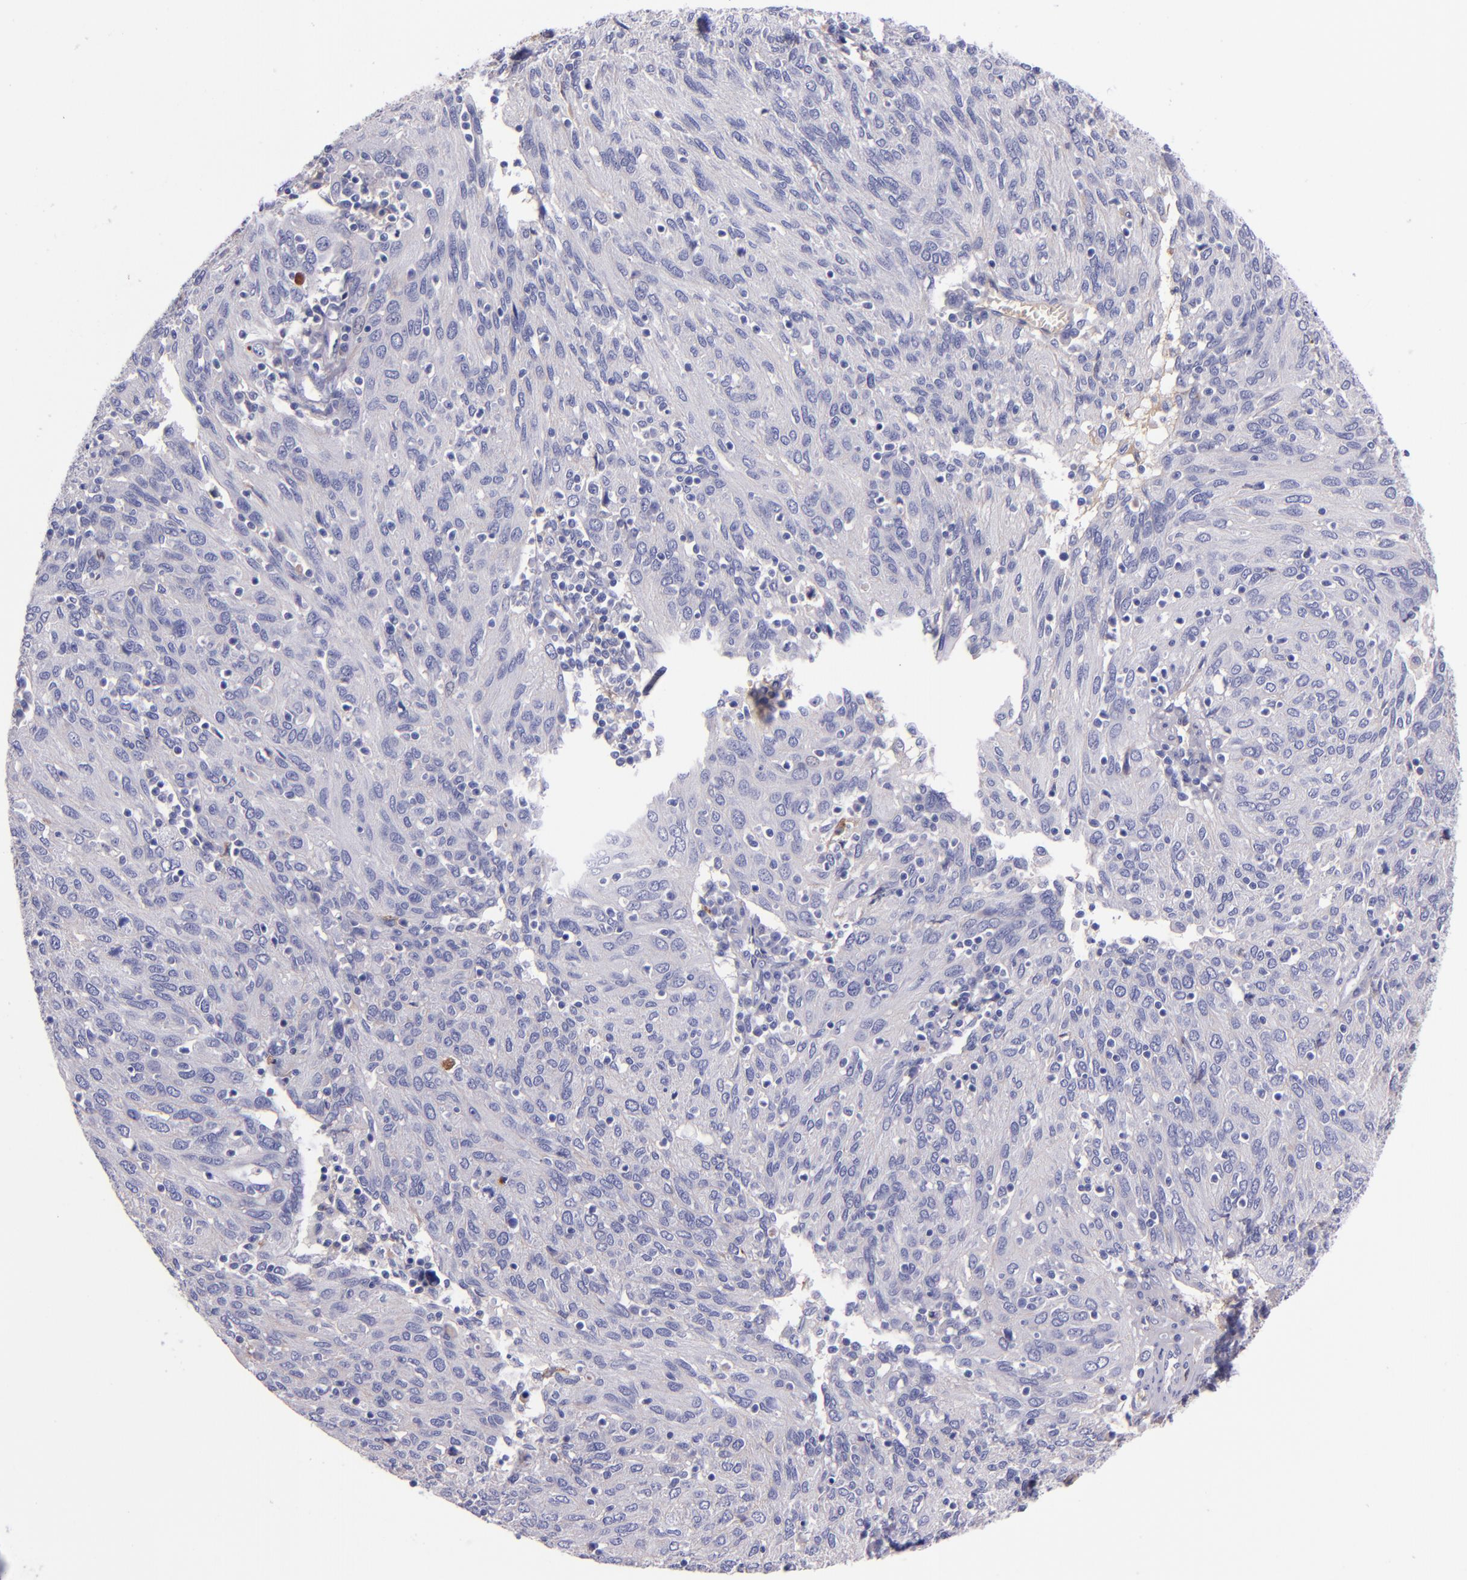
{"staining": {"intensity": "negative", "quantity": "none", "location": "none"}, "tissue": "ovarian cancer", "cell_type": "Tumor cells", "image_type": "cancer", "snomed": [{"axis": "morphology", "description": "Carcinoma, endometroid"}, {"axis": "topography", "description": "Ovary"}], "caption": "Micrograph shows no significant protein positivity in tumor cells of endometroid carcinoma (ovarian).", "gene": "KNG1", "patient": {"sex": "female", "age": 50}}